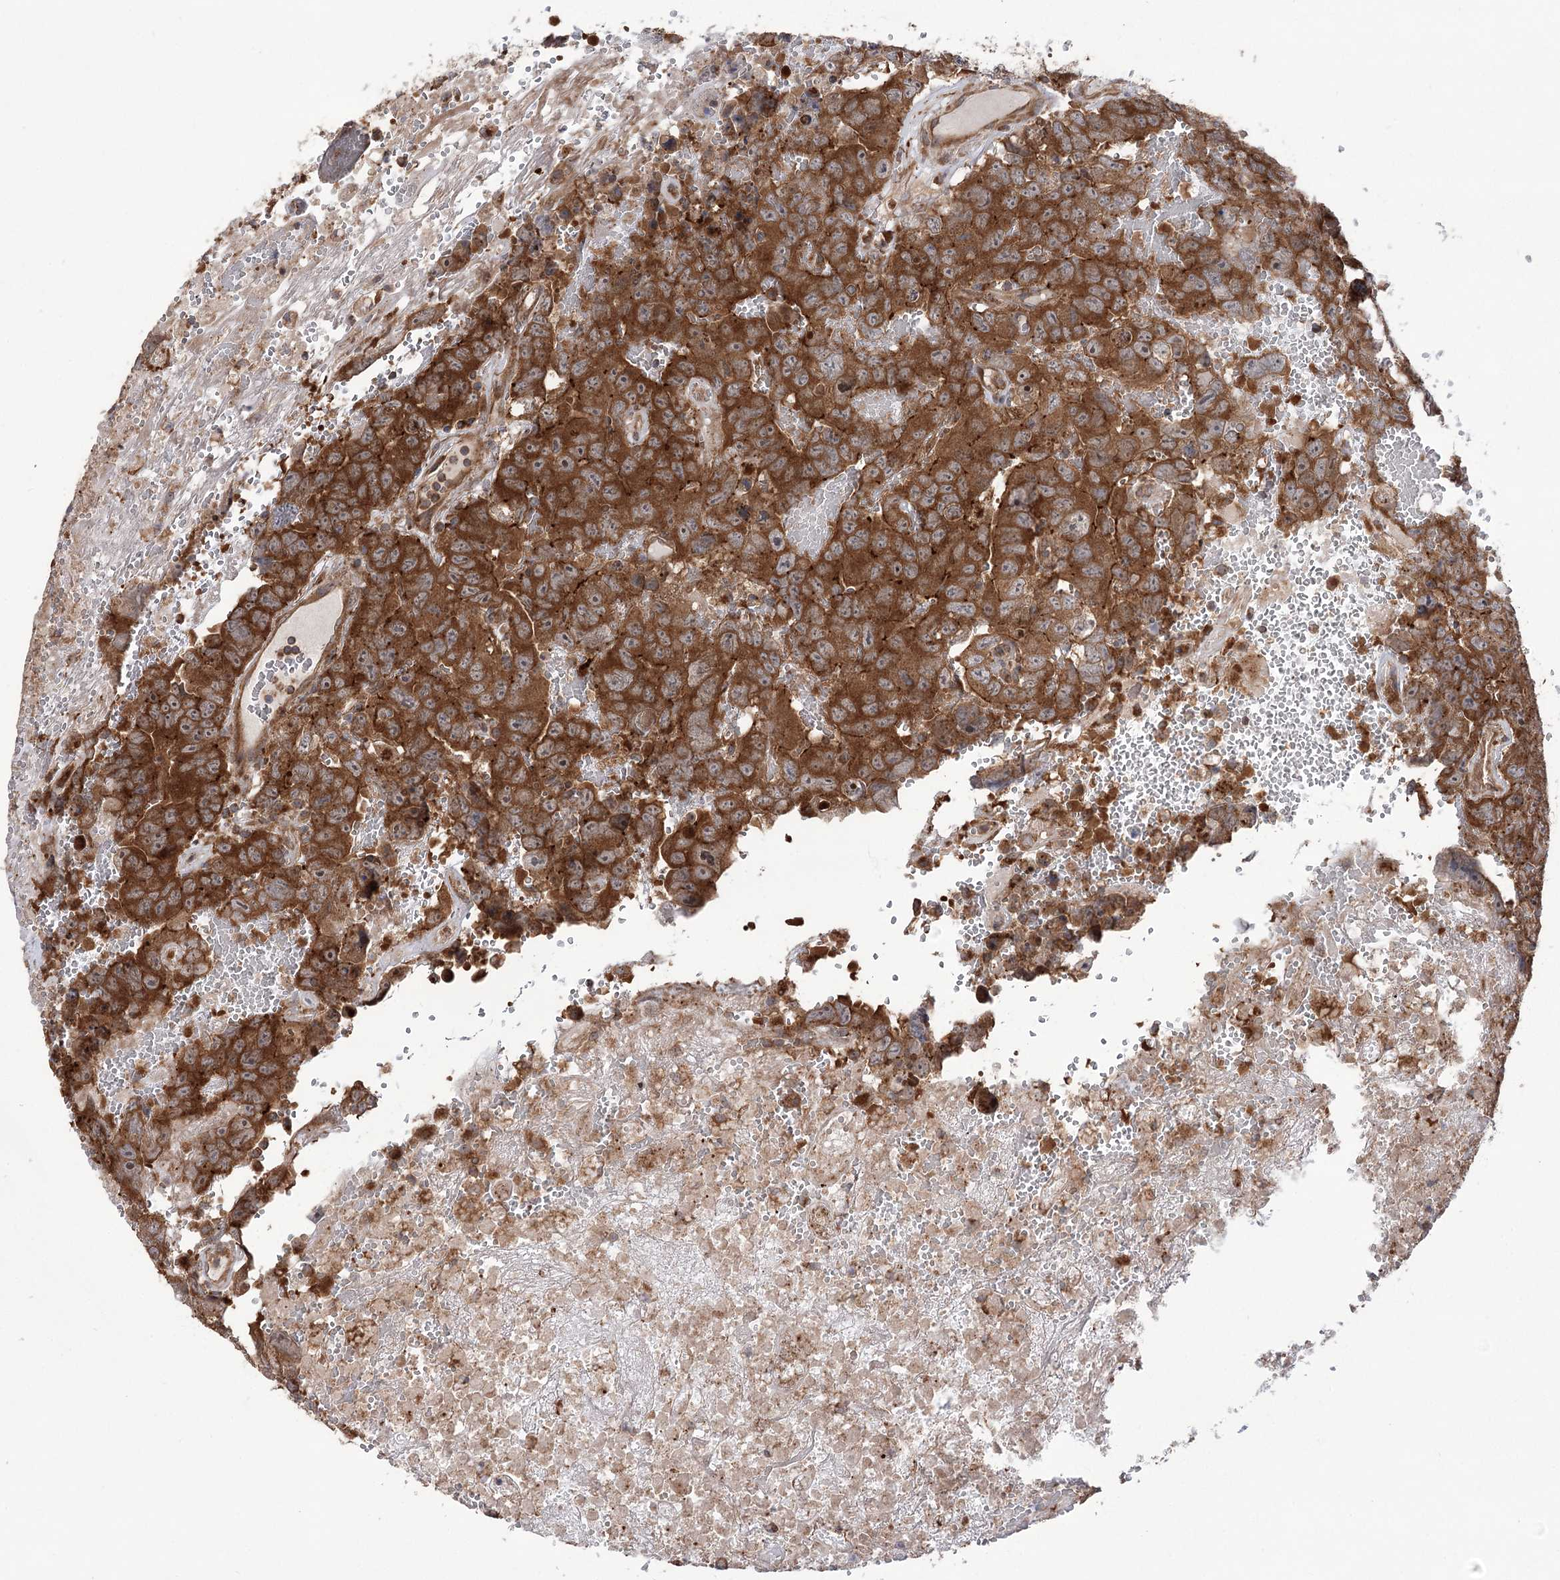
{"staining": {"intensity": "moderate", "quantity": ">75%", "location": "cytoplasmic/membranous"}, "tissue": "testis cancer", "cell_type": "Tumor cells", "image_type": "cancer", "snomed": [{"axis": "morphology", "description": "Carcinoma, Embryonal, NOS"}, {"axis": "topography", "description": "Testis"}], "caption": "Embryonal carcinoma (testis) stained with immunohistochemistry displays moderate cytoplasmic/membranous staining in approximately >75% of tumor cells. Using DAB (3,3'-diaminobenzidine) (brown) and hematoxylin (blue) stains, captured at high magnification using brightfield microscopy.", "gene": "VPS37B", "patient": {"sex": "male", "age": 45}}